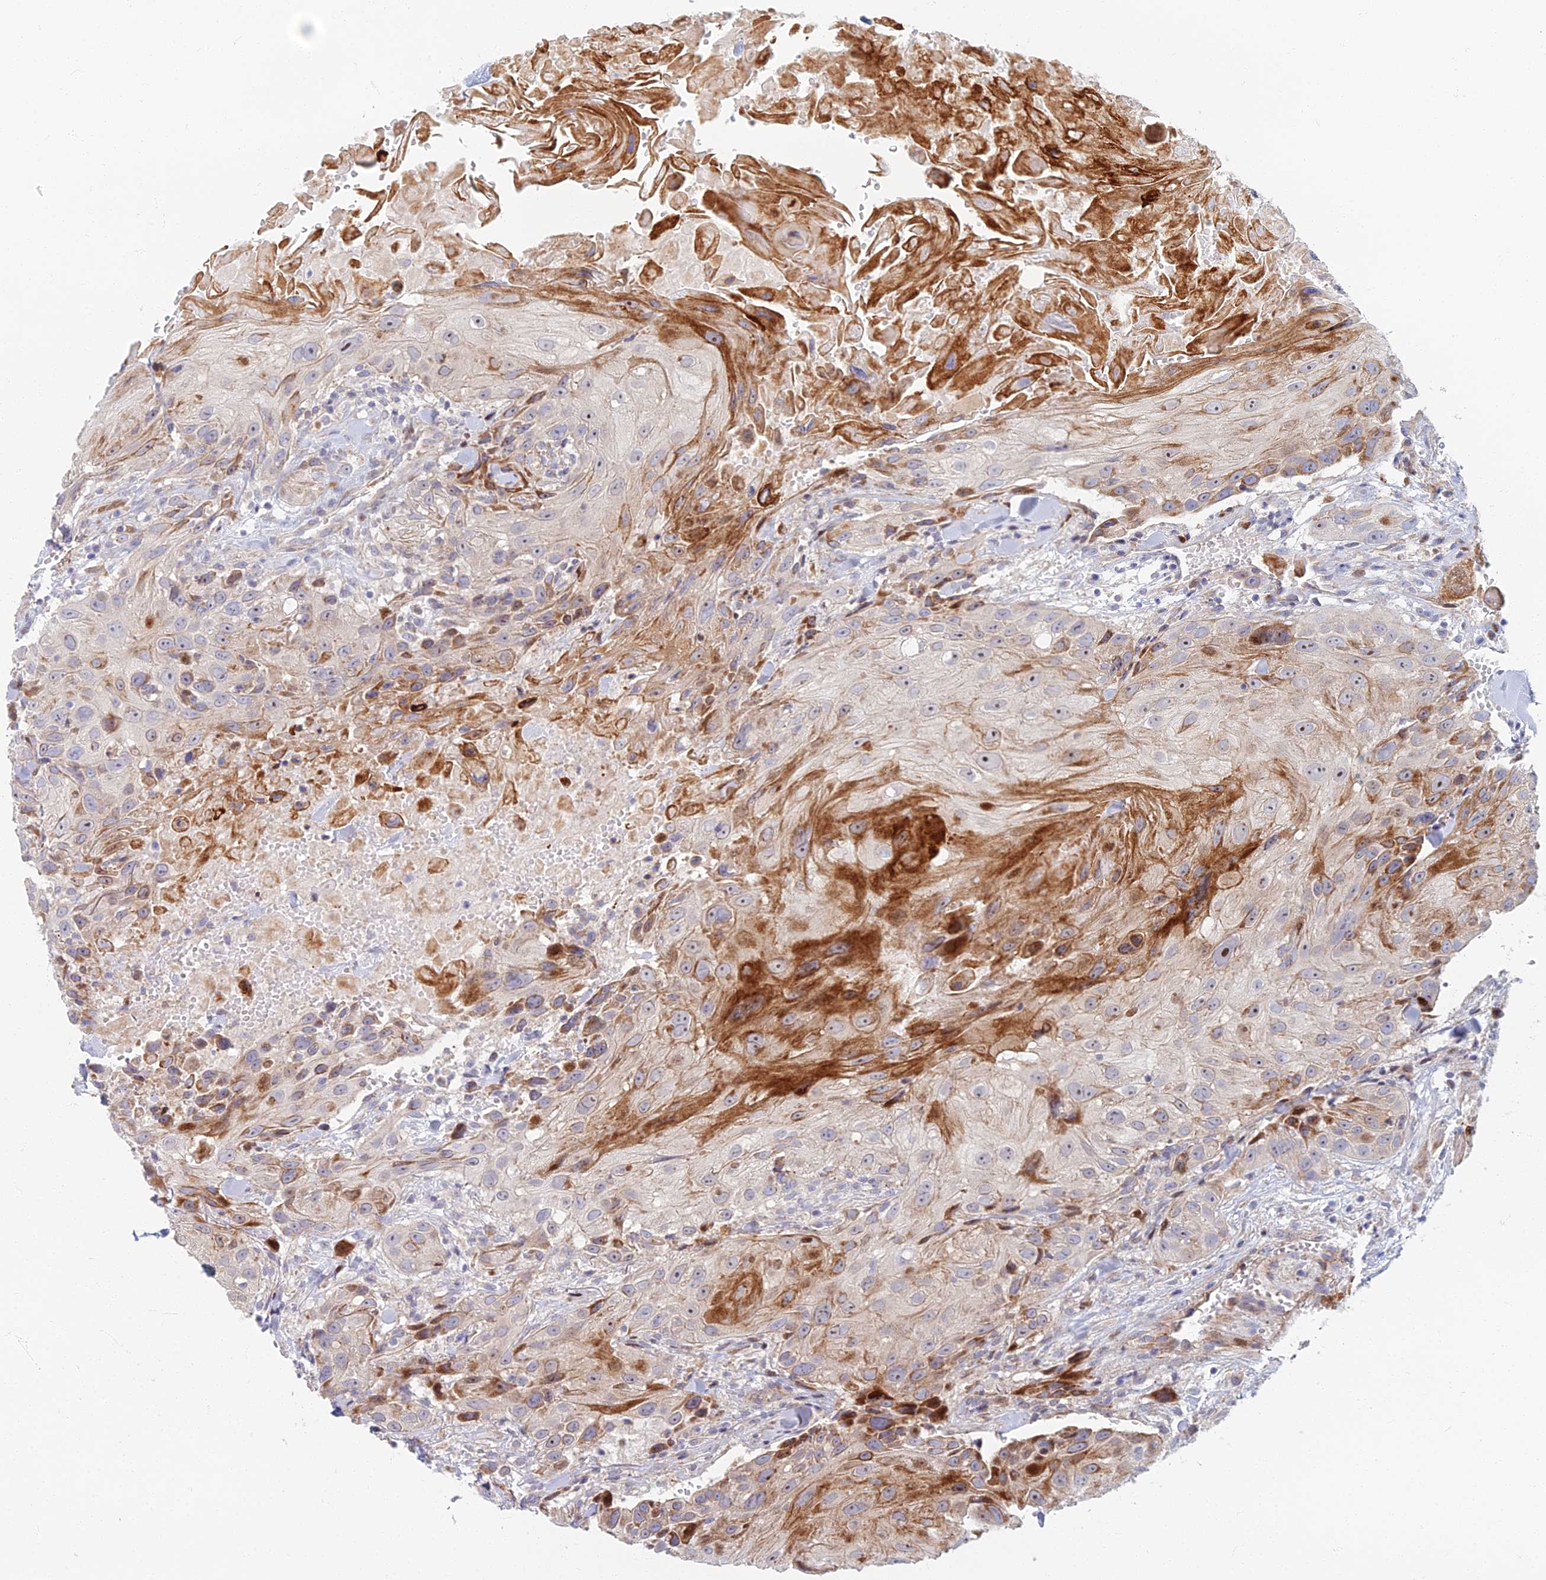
{"staining": {"intensity": "strong", "quantity": "<25%", "location": "cytoplasmic/membranous"}, "tissue": "head and neck cancer", "cell_type": "Tumor cells", "image_type": "cancer", "snomed": [{"axis": "morphology", "description": "Squamous cell carcinoma, NOS"}, {"axis": "topography", "description": "Head-Neck"}], "caption": "Brown immunohistochemical staining in head and neck cancer exhibits strong cytoplasmic/membranous staining in about <25% of tumor cells.", "gene": "C15orf40", "patient": {"sex": "male", "age": 81}}